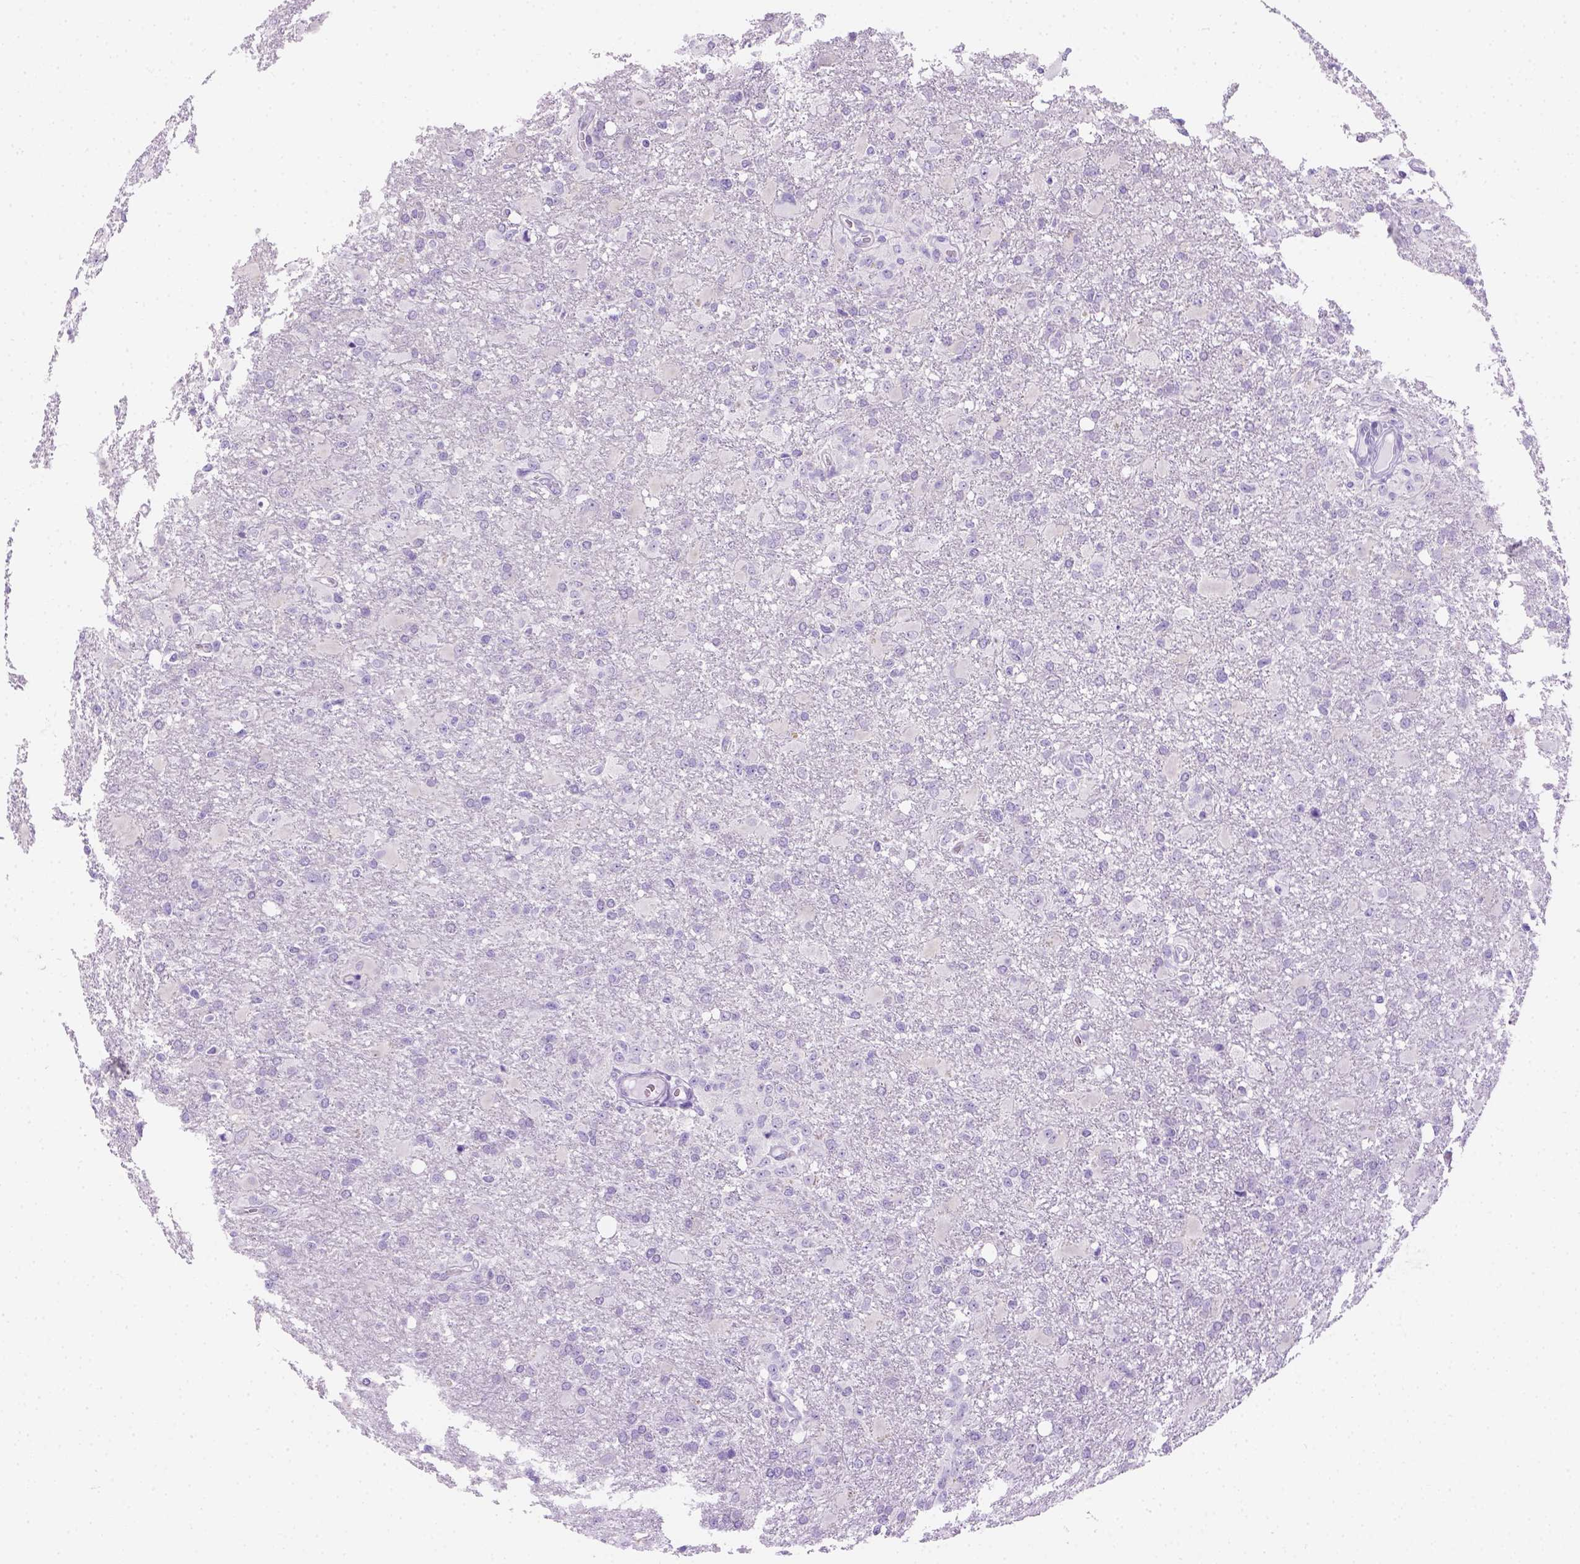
{"staining": {"intensity": "negative", "quantity": "none", "location": "none"}, "tissue": "glioma", "cell_type": "Tumor cells", "image_type": "cancer", "snomed": [{"axis": "morphology", "description": "Glioma, malignant, High grade"}, {"axis": "topography", "description": "Brain"}], "caption": "Immunohistochemistry (IHC) of glioma shows no staining in tumor cells.", "gene": "TMEM38A", "patient": {"sex": "male", "age": 68}}